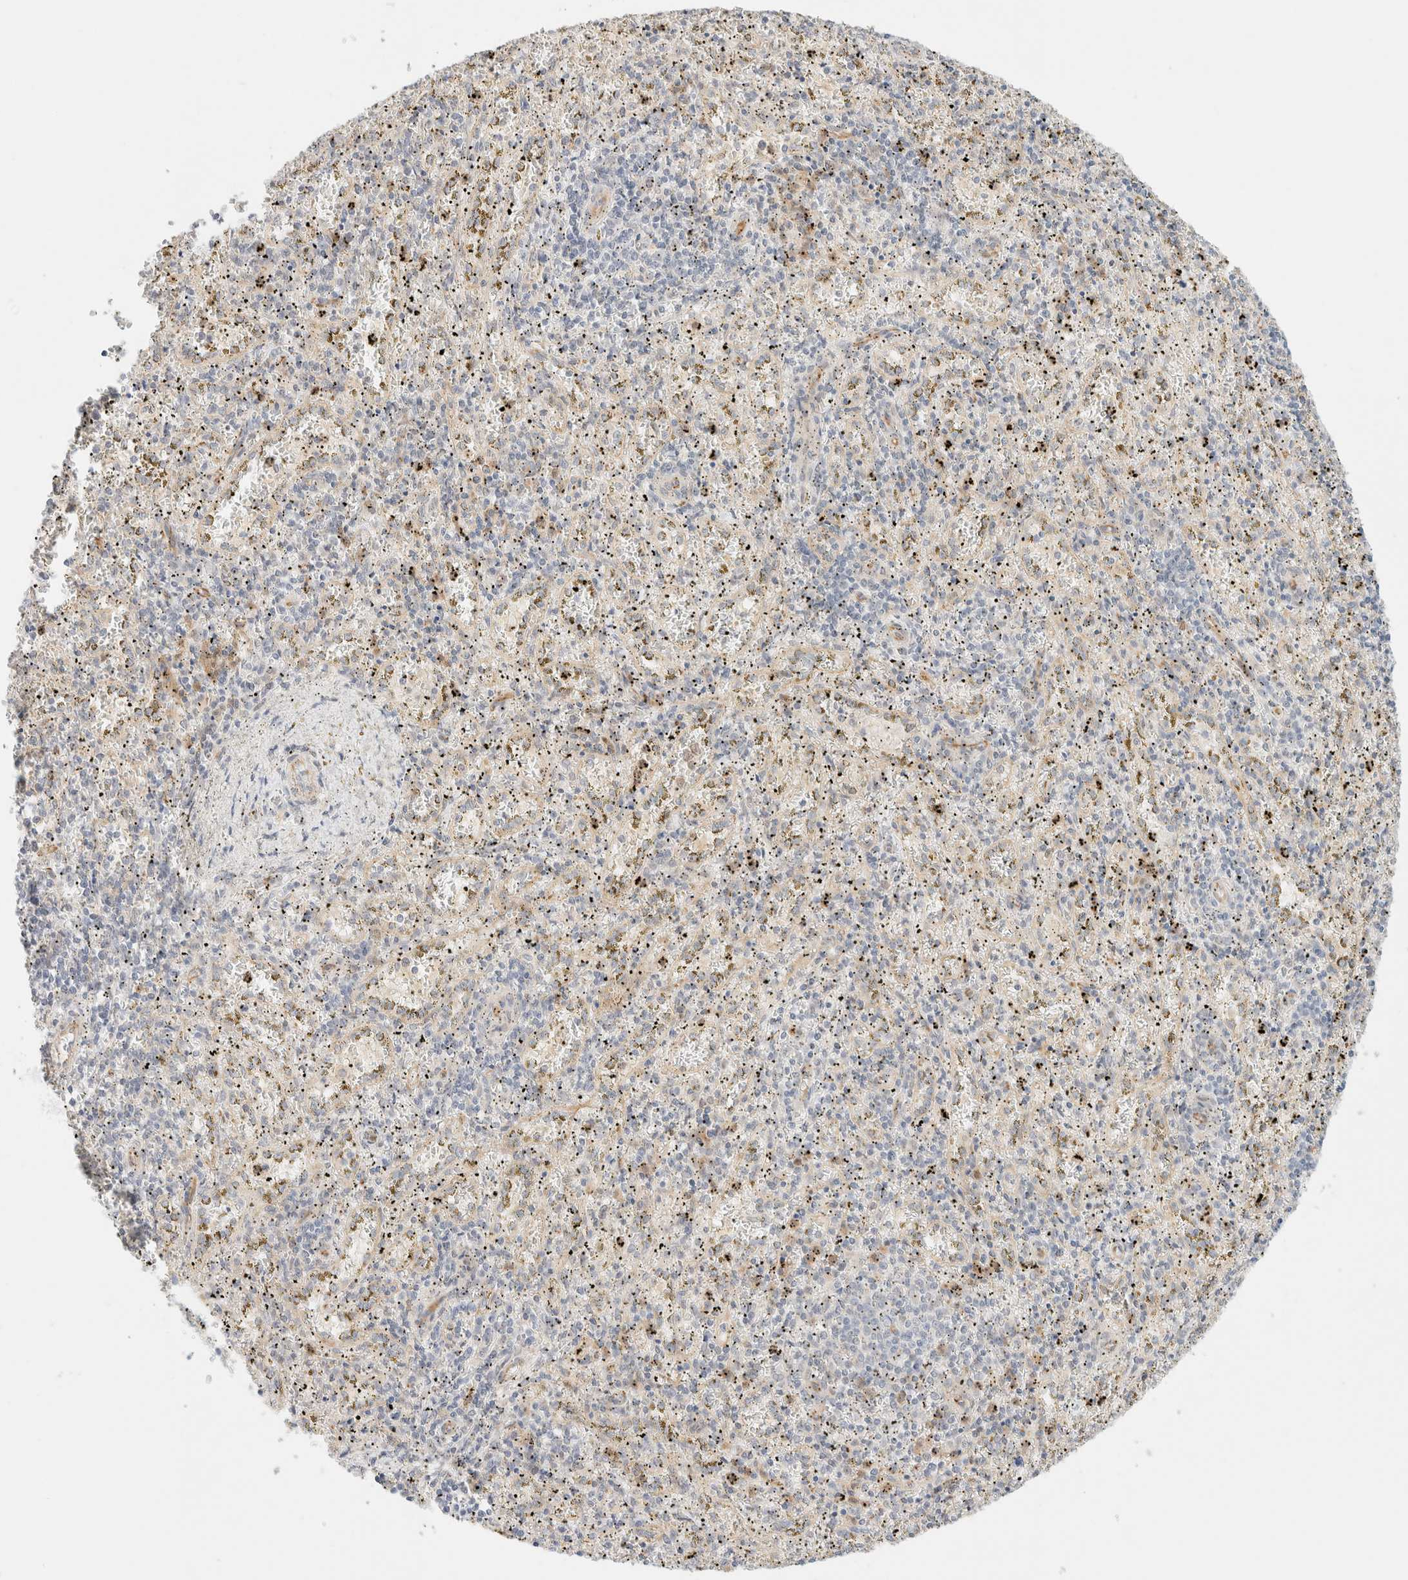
{"staining": {"intensity": "moderate", "quantity": "<25%", "location": "cytoplasmic/membranous"}, "tissue": "spleen", "cell_type": "Cells in red pulp", "image_type": "normal", "snomed": [{"axis": "morphology", "description": "Normal tissue, NOS"}, {"axis": "topography", "description": "Spleen"}], "caption": "Protein staining displays moderate cytoplasmic/membranous expression in approximately <25% of cells in red pulp in unremarkable spleen. The protein is stained brown, and the nuclei are stained in blue (DAB (3,3'-diaminobenzidine) IHC with brightfield microscopy, high magnification).", "gene": "UNC13B", "patient": {"sex": "male", "age": 11}}